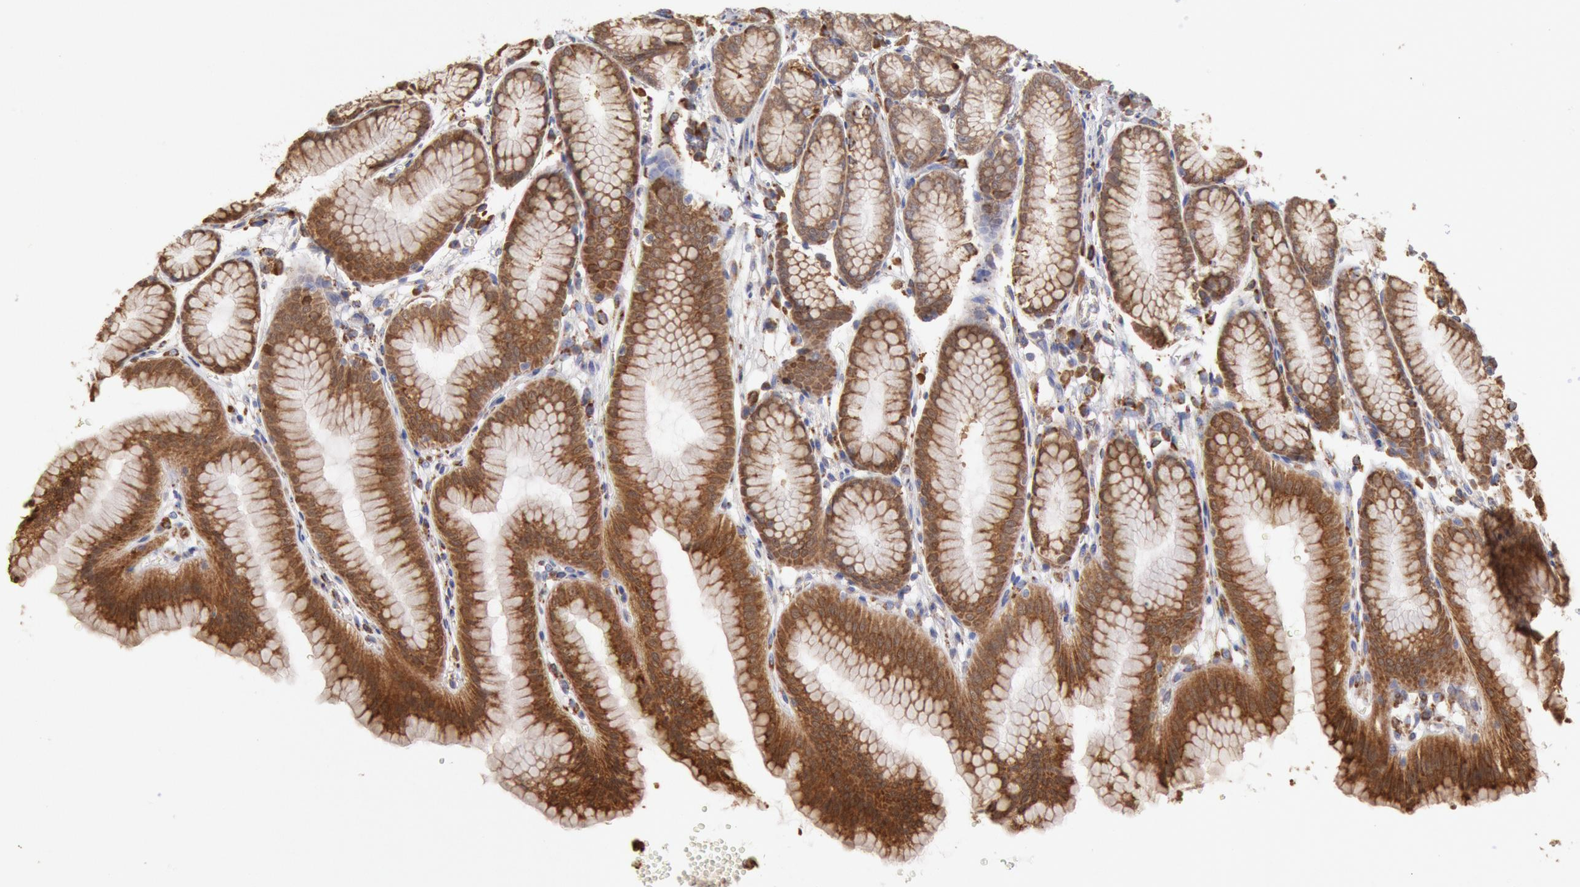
{"staining": {"intensity": "strong", "quantity": ">75%", "location": "cytoplasmic/membranous"}, "tissue": "stomach", "cell_type": "Glandular cells", "image_type": "normal", "snomed": [{"axis": "morphology", "description": "Normal tissue, NOS"}, {"axis": "topography", "description": "Stomach"}], "caption": "Immunohistochemistry of benign stomach demonstrates high levels of strong cytoplasmic/membranous staining in approximately >75% of glandular cells.", "gene": "ERP44", "patient": {"sex": "male", "age": 42}}